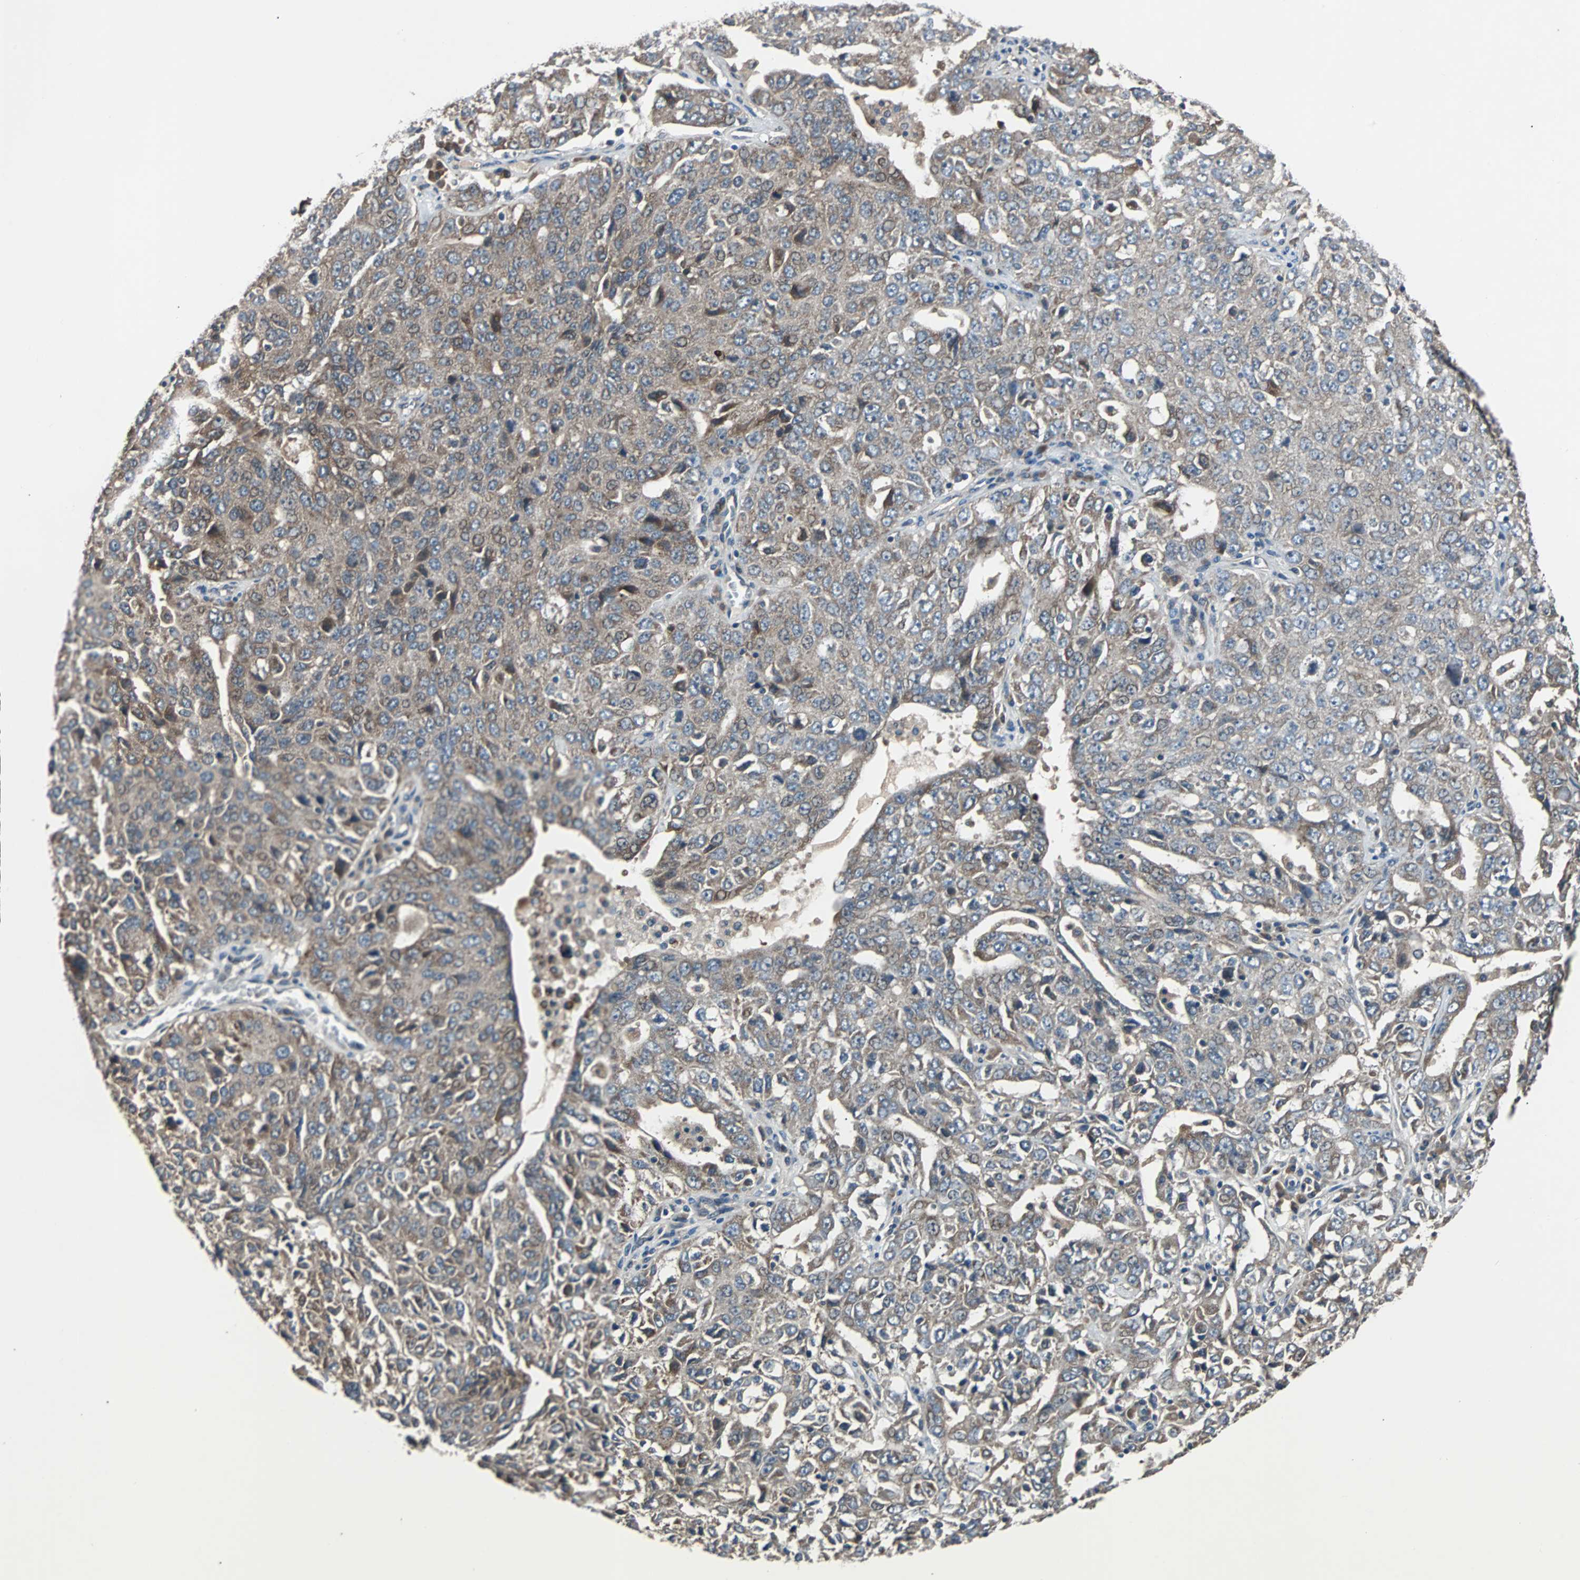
{"staining": {"intensity": "moderate", "quantity": ">75%", "location": "cytoplasmic/membranous"}, "tissue": "ovarian cancer", "cell_type": "Tumor cells", "image_type": "cancer", "snomed": [{"axis": "morphology", "description": "Carcinoma, endometroid"}, {"axis": "topography", "description": "Ovary"}], "caption": "Human ovarian cancer (endometroid carcinoma) stained with a protein marker demonstrates moderate staining in tumor cells.", "gene": "ARF1", "patient": {"sex": "female", "age": 62}}